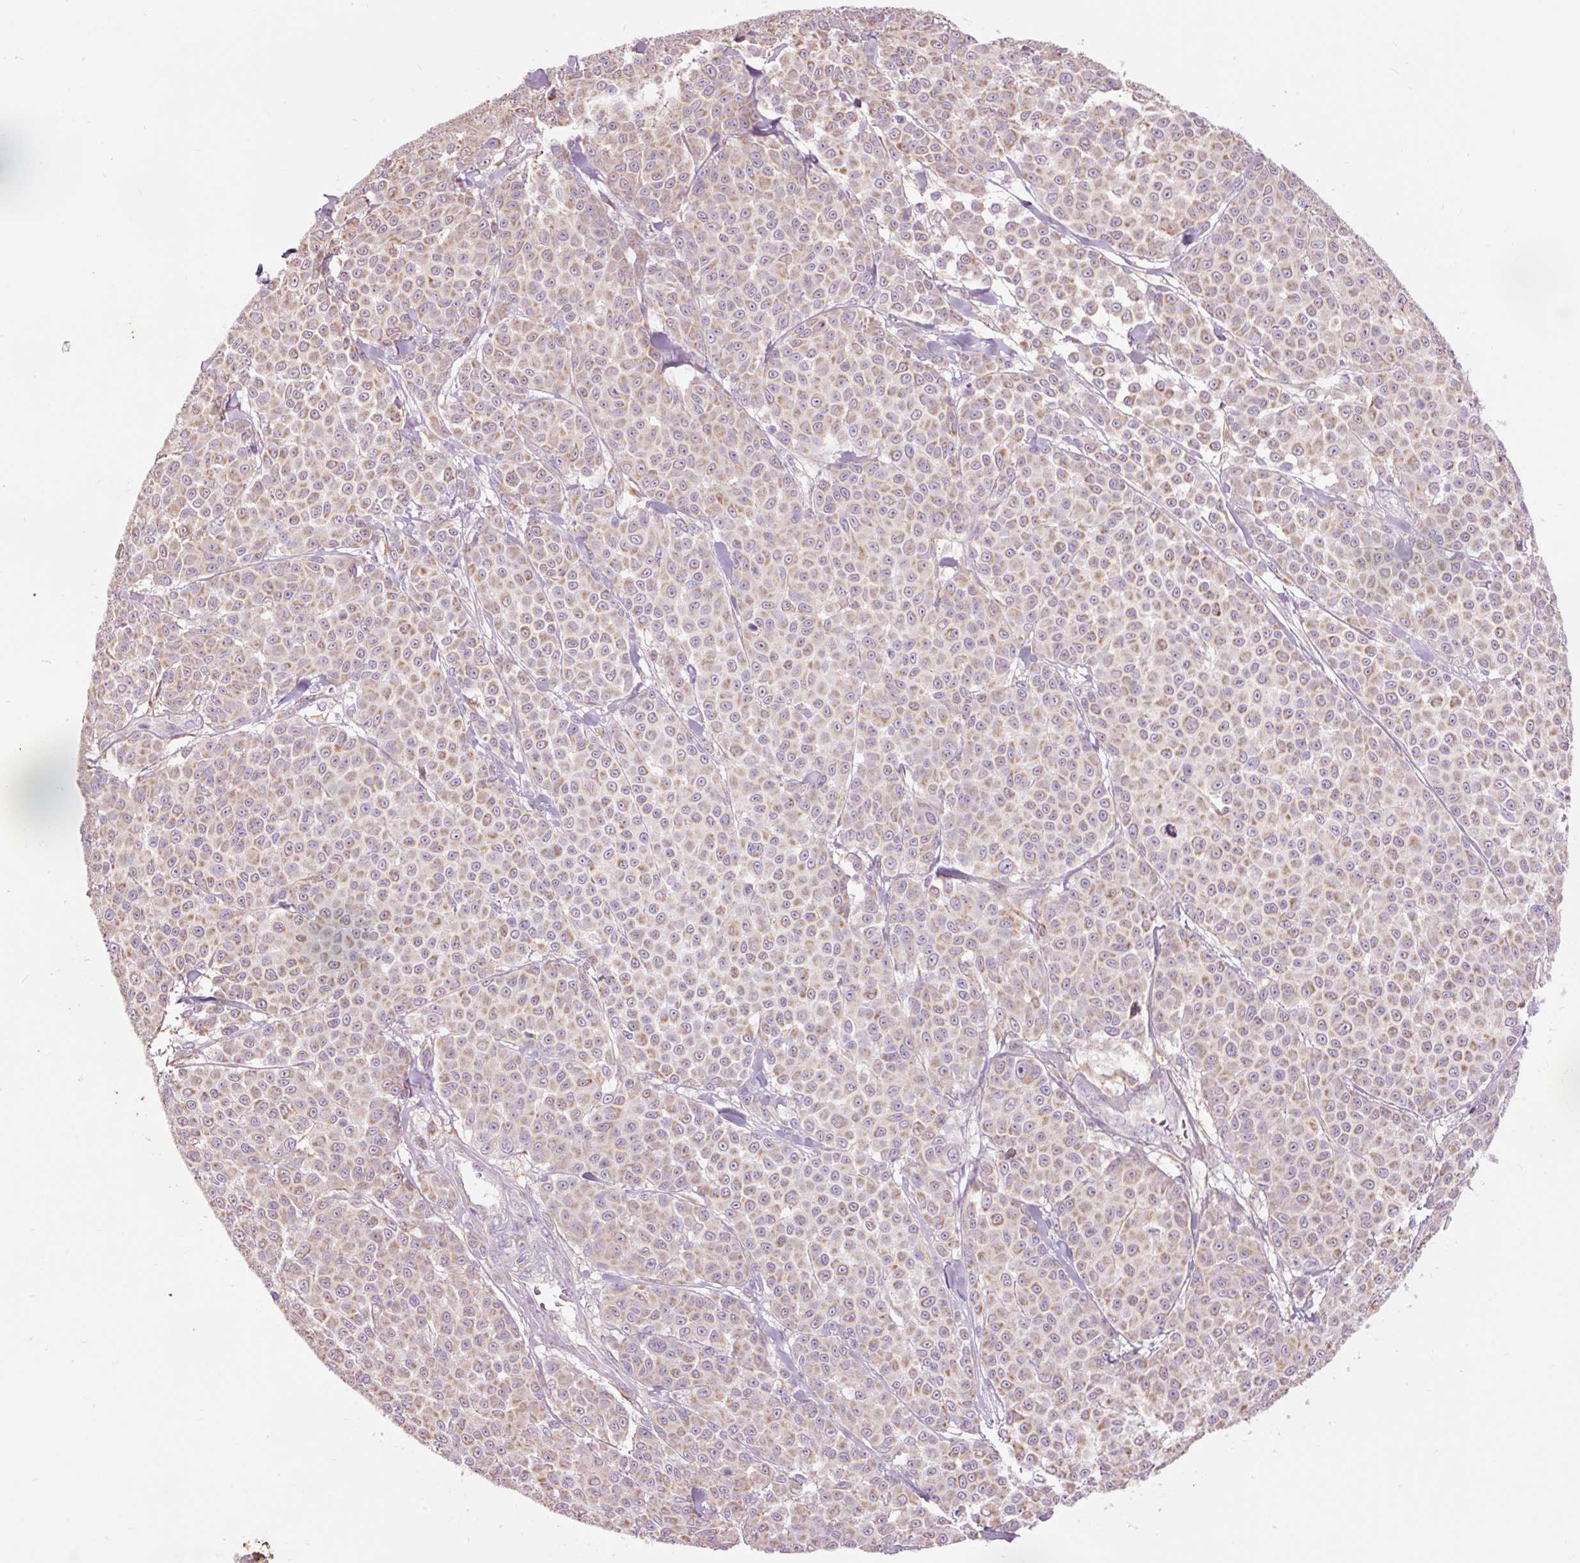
{"staining": {"intensity": "moderate", "quantity": ">75%", "location": "cytoplasmic/membranous"}, "tissue": "melanoma", "cell_type": "Tumor cells", "image_type": "cancer", "snomed": [{"axis": "morphology", "description": "Malignant melanoma, NOS"}, {"axis": "topography", "description": "Skin"}], "caption": "Immunohistochemical staining of human malignant melanoma exhibits moderate cytoplasmic/membranous protein expression in approximately >75% of tumor cells. (Stains: DAB (3,3'-diaminobenzidine) in brown, nuclei in blue, Microscopy: brightfield microscopy at high magnification).", "gene": "PRDX5", "patient": {"sex": "male", "age": 46}}